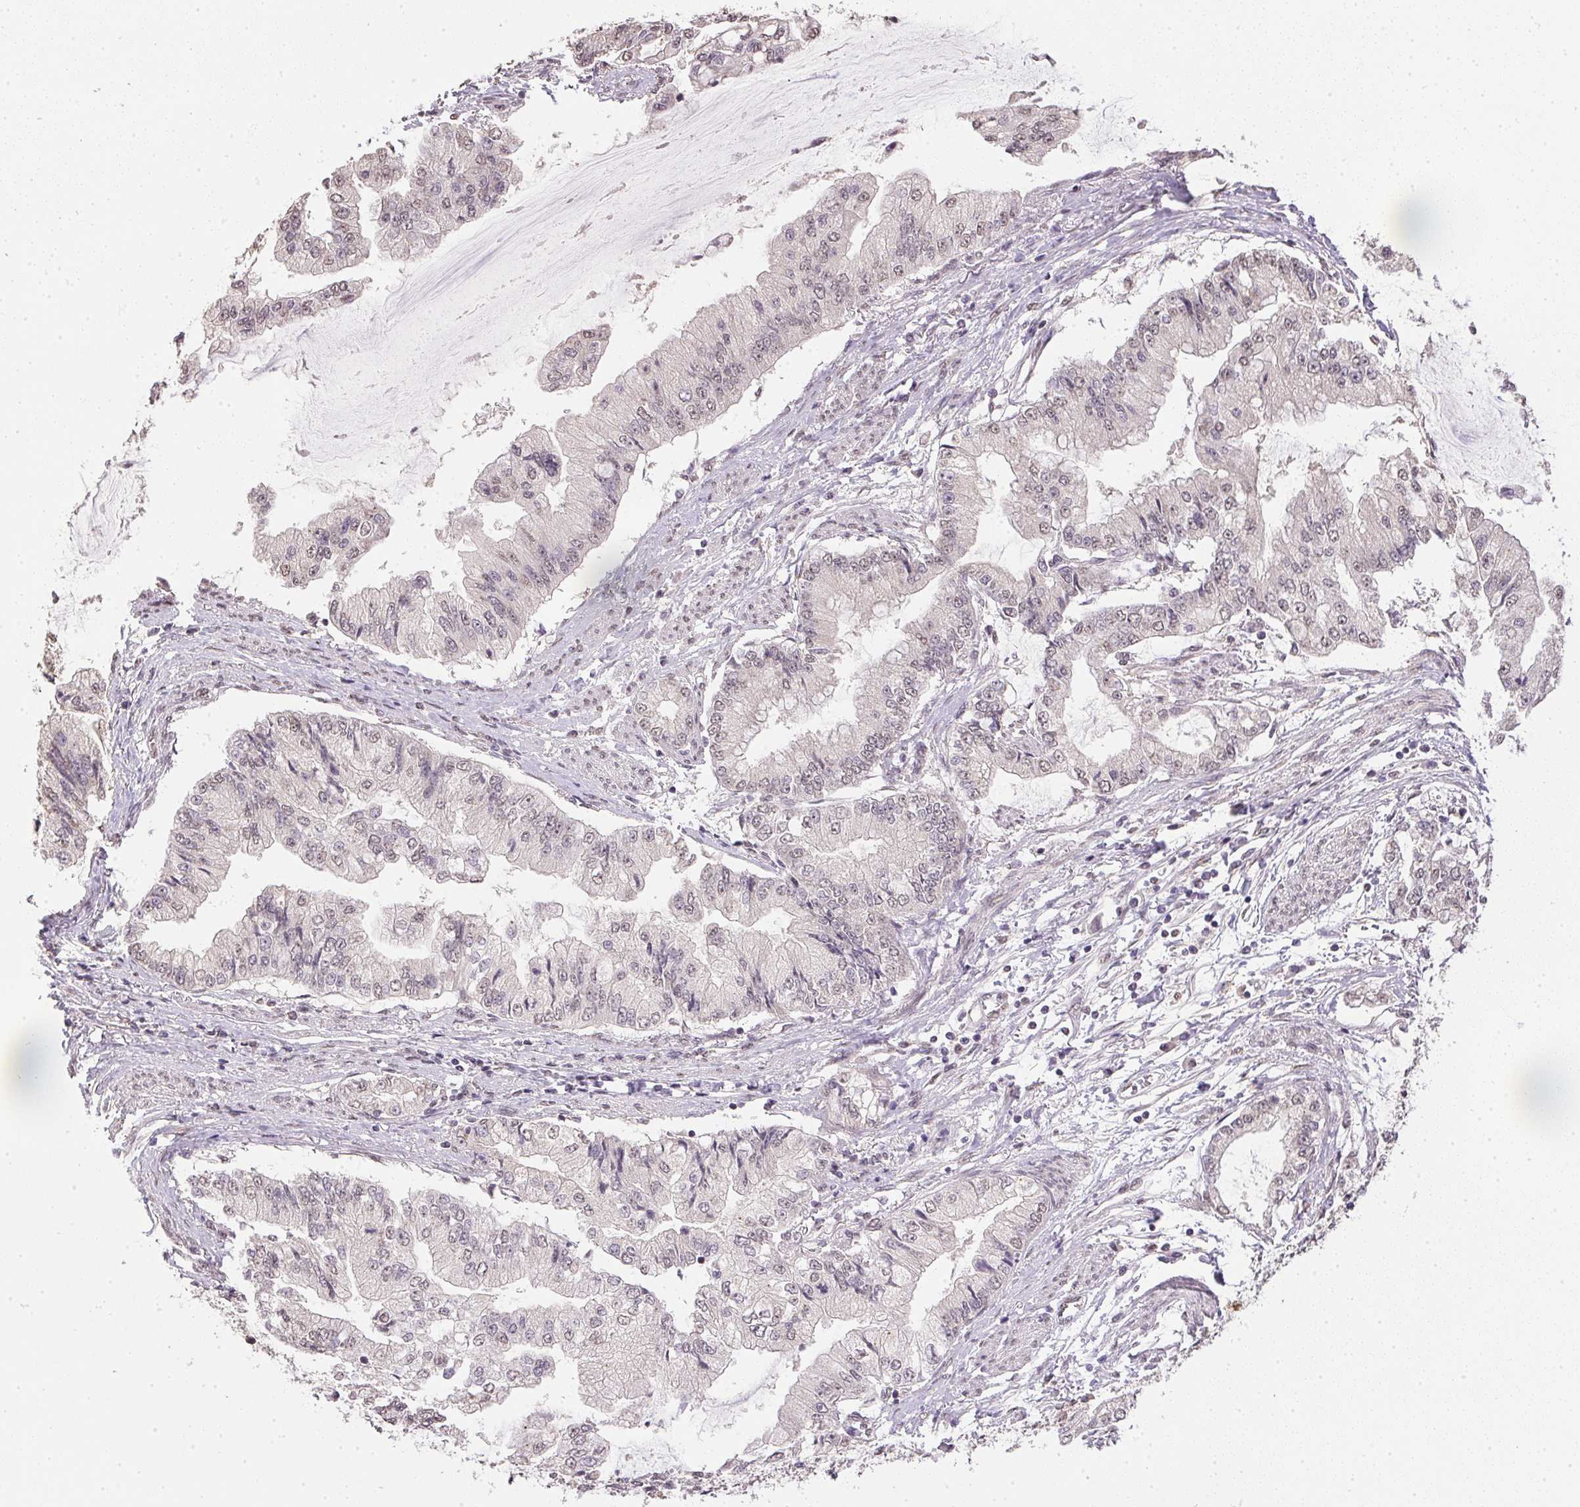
{"staining": {"intensity": "weak", "quantity": "<25%", "location": "nuclear"}, "tissue": "stomach cancer", "cell_type": "Tumor cells", "image_type": "cancer", "snomed": [{"axis": "morphology", "description": "Adenocarcinoma, NOS"}, {"axis": "topography", "description": "Stomach, upper"}], "caption": "This is a photomicrograph of IHC staining of stomach cancer, which shows no expression in tumor cells.", "gene": "PPP4R4", "patient": {"sex": "female", "age": 74}}